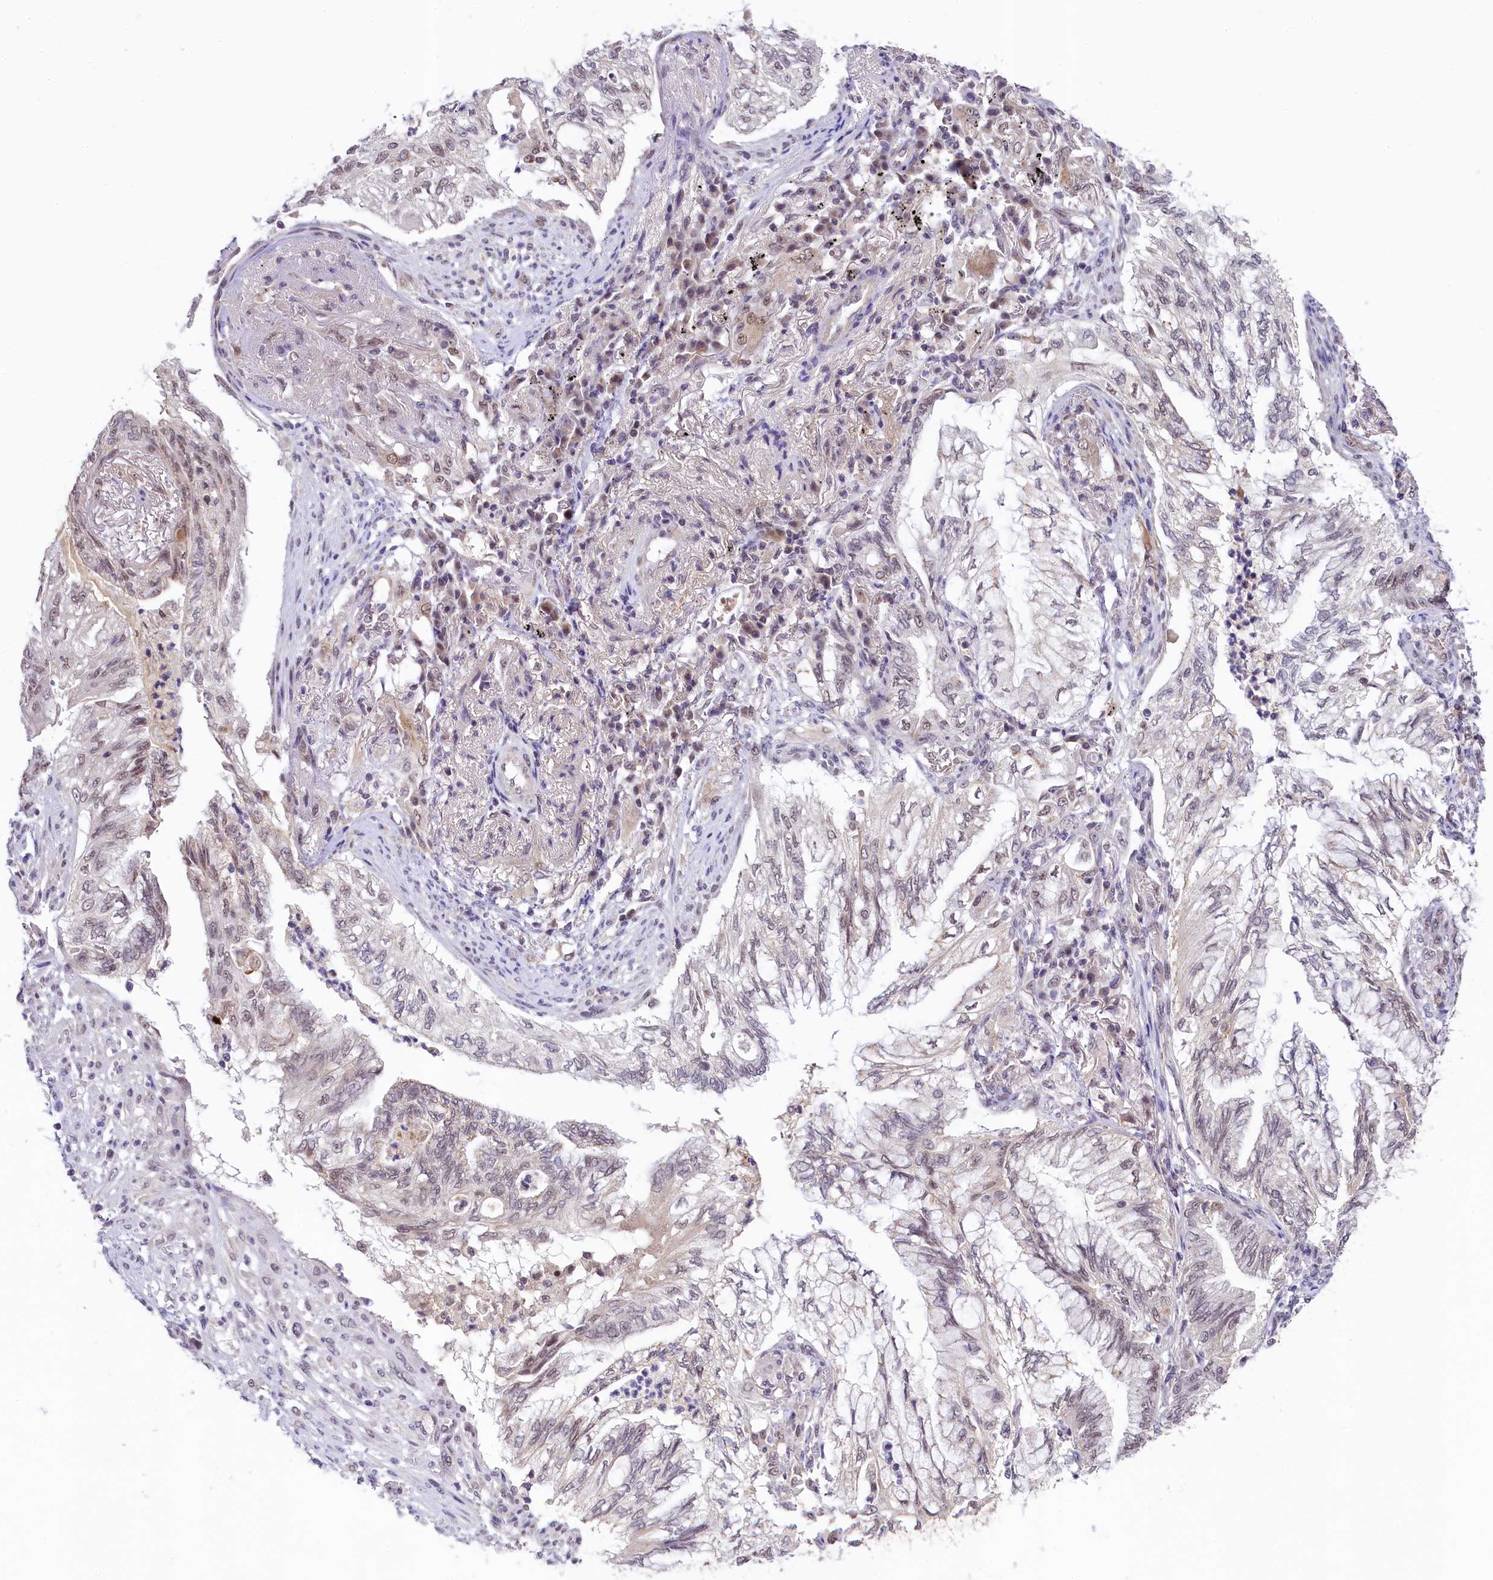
{"staining": {"intensity": "weak", "quantity": "25%-75%", "location": "nuclear"}, "tissue": "lung cancer", "cell_type": "Tumor cells", "image_type": "cancer", "snomed": [{"axis": "morphology", "description": "Adenocarcinoma, NOS"}, {"axis": "topography", "description": "Lung"}], "caption": "IHC staining of lung cancer, which reveals low levels of weak nuclear expression in about 25%-75% of tumor cells indicating weak nuclear protein expression. The staining was performed using DAB (brown) for protein detection and nuclei were counterstained in hematoxylin (blue).", "gene": "PAF1", "patient": {"sex": "female", "age": 70}}